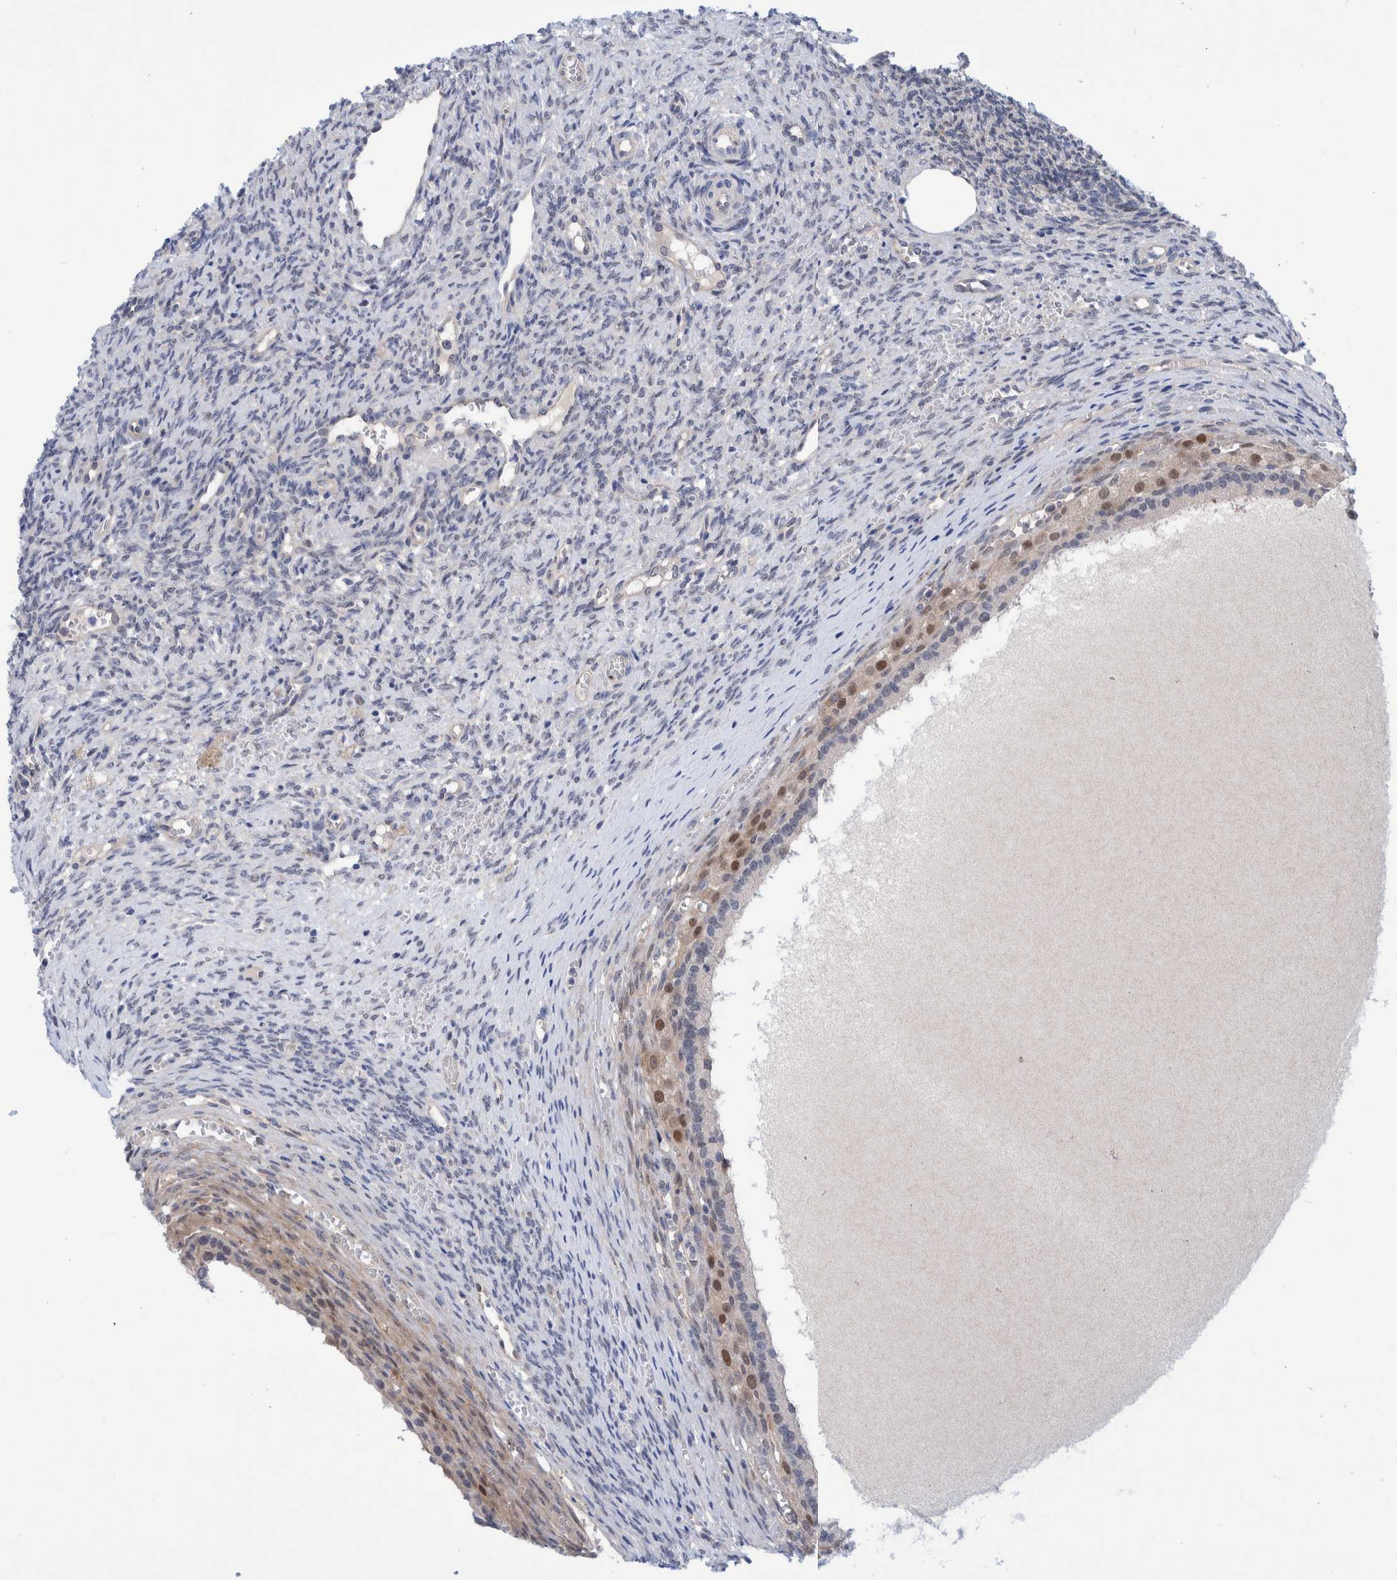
{"staining": {"intensity": "weak", "quantity": ">75%", "location": "cytoplasmic/membranous"}, "tissue": "ovary", "cell_type": "Follicle cells", "image_type": "normal", "snomed": [{"axis": "morphology", "description": "Normal tissue, NOS"}, {"axis": "topography", "description": "Ovary"}], "caption": "Brown immunohistochemical staining in unremarkable human ovary reveals weak cytoplasmic/membranous expression in about >75% of follicle cells.", "gene": "PFAS", "patient": {"sex": "female", "age": 41}}